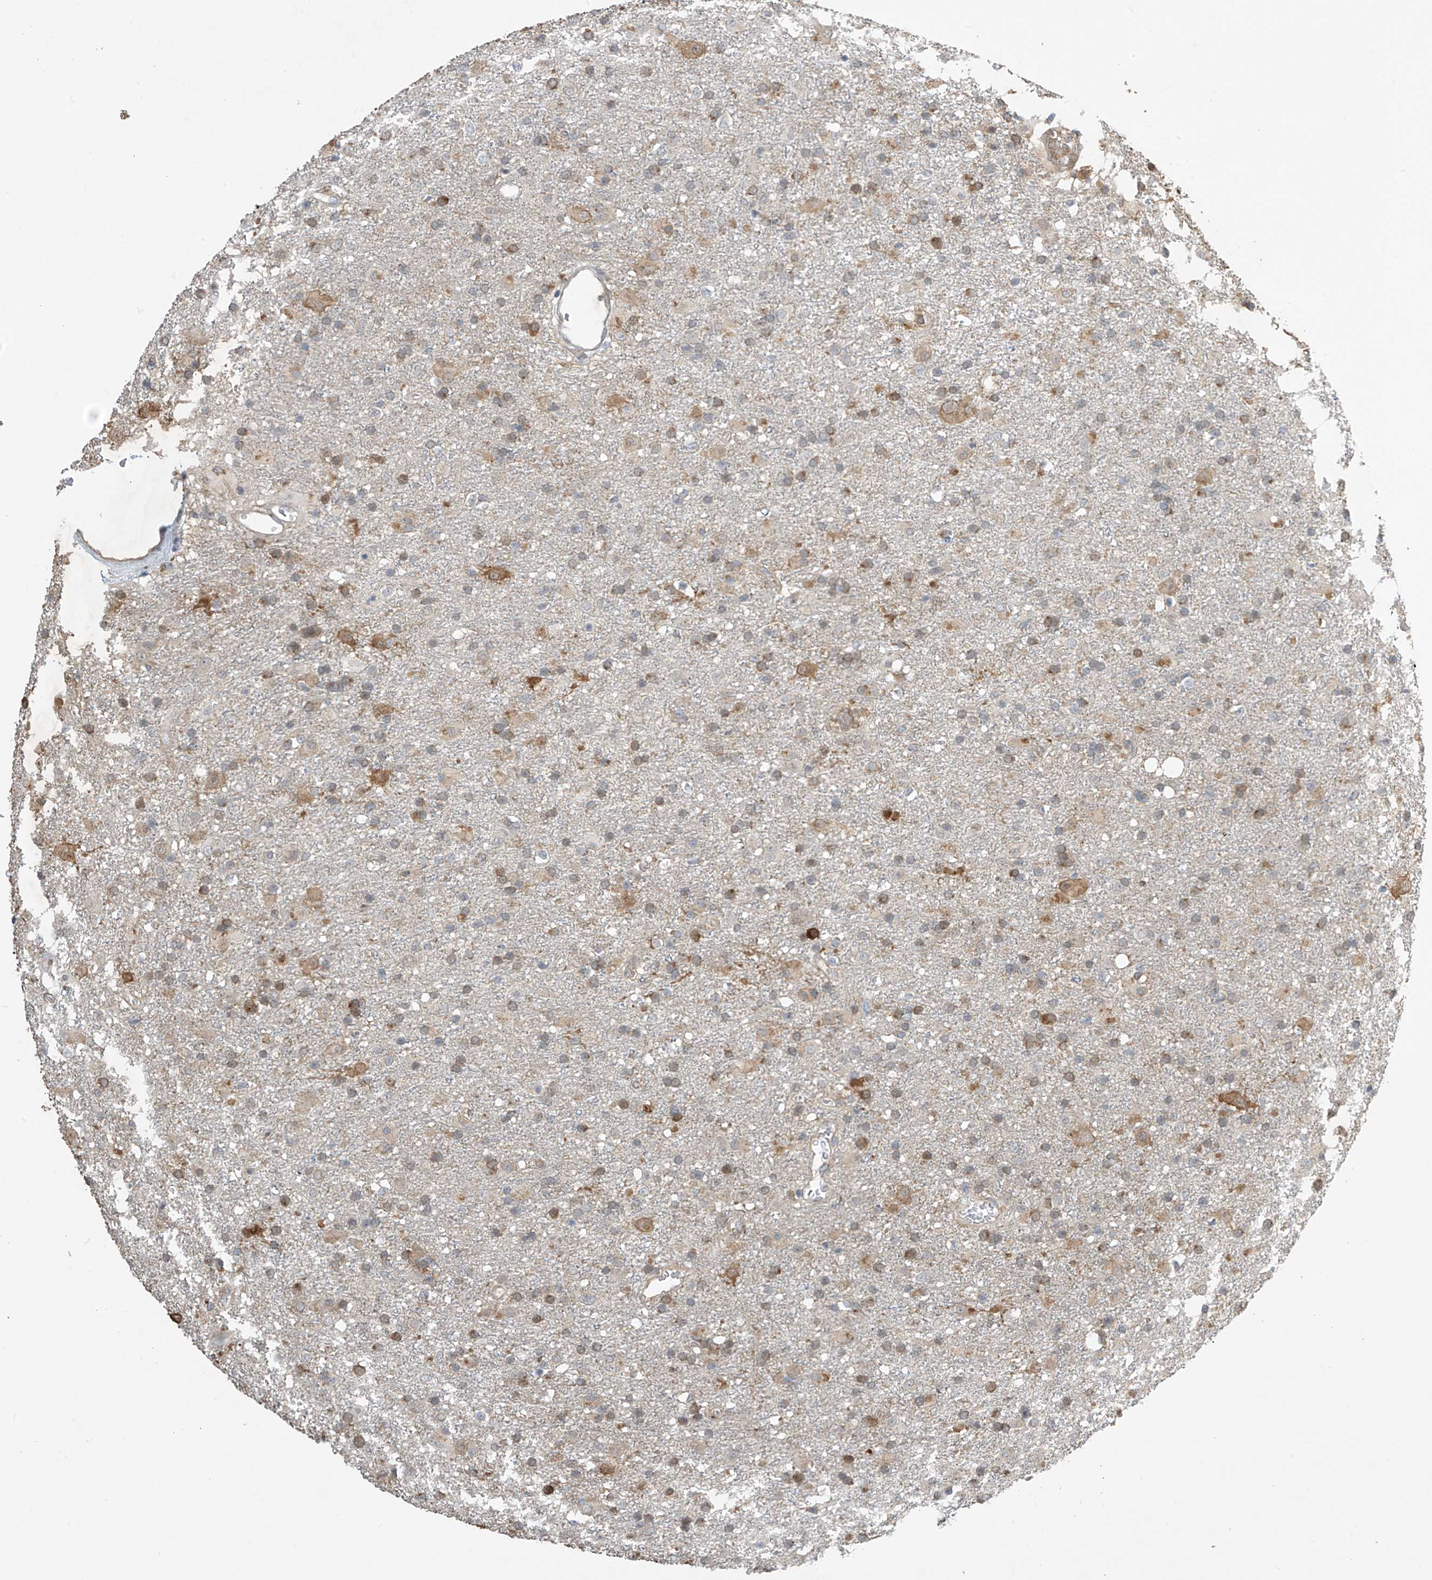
{"staining": {"intensity": "moderate", "quantity": "25%-75%", "location": "cytoplasmic/membranous"}, "tissue": "glioma", "cell_type": "Tumor cells", "image_type": "cancer", "snomed": [{"axis": "morphology", "description": "Glioma, malignant, Low grade"}, {"axis": "topography", "description": "Brain"}], "caption": "Protein staining of glioma tissue exhibits moderate cytoplasmic/membranous staining in approximately 25%-75% of tumor cells.", "gene": "SLFN14", "patient": {"sex": "male", "age": 65}}